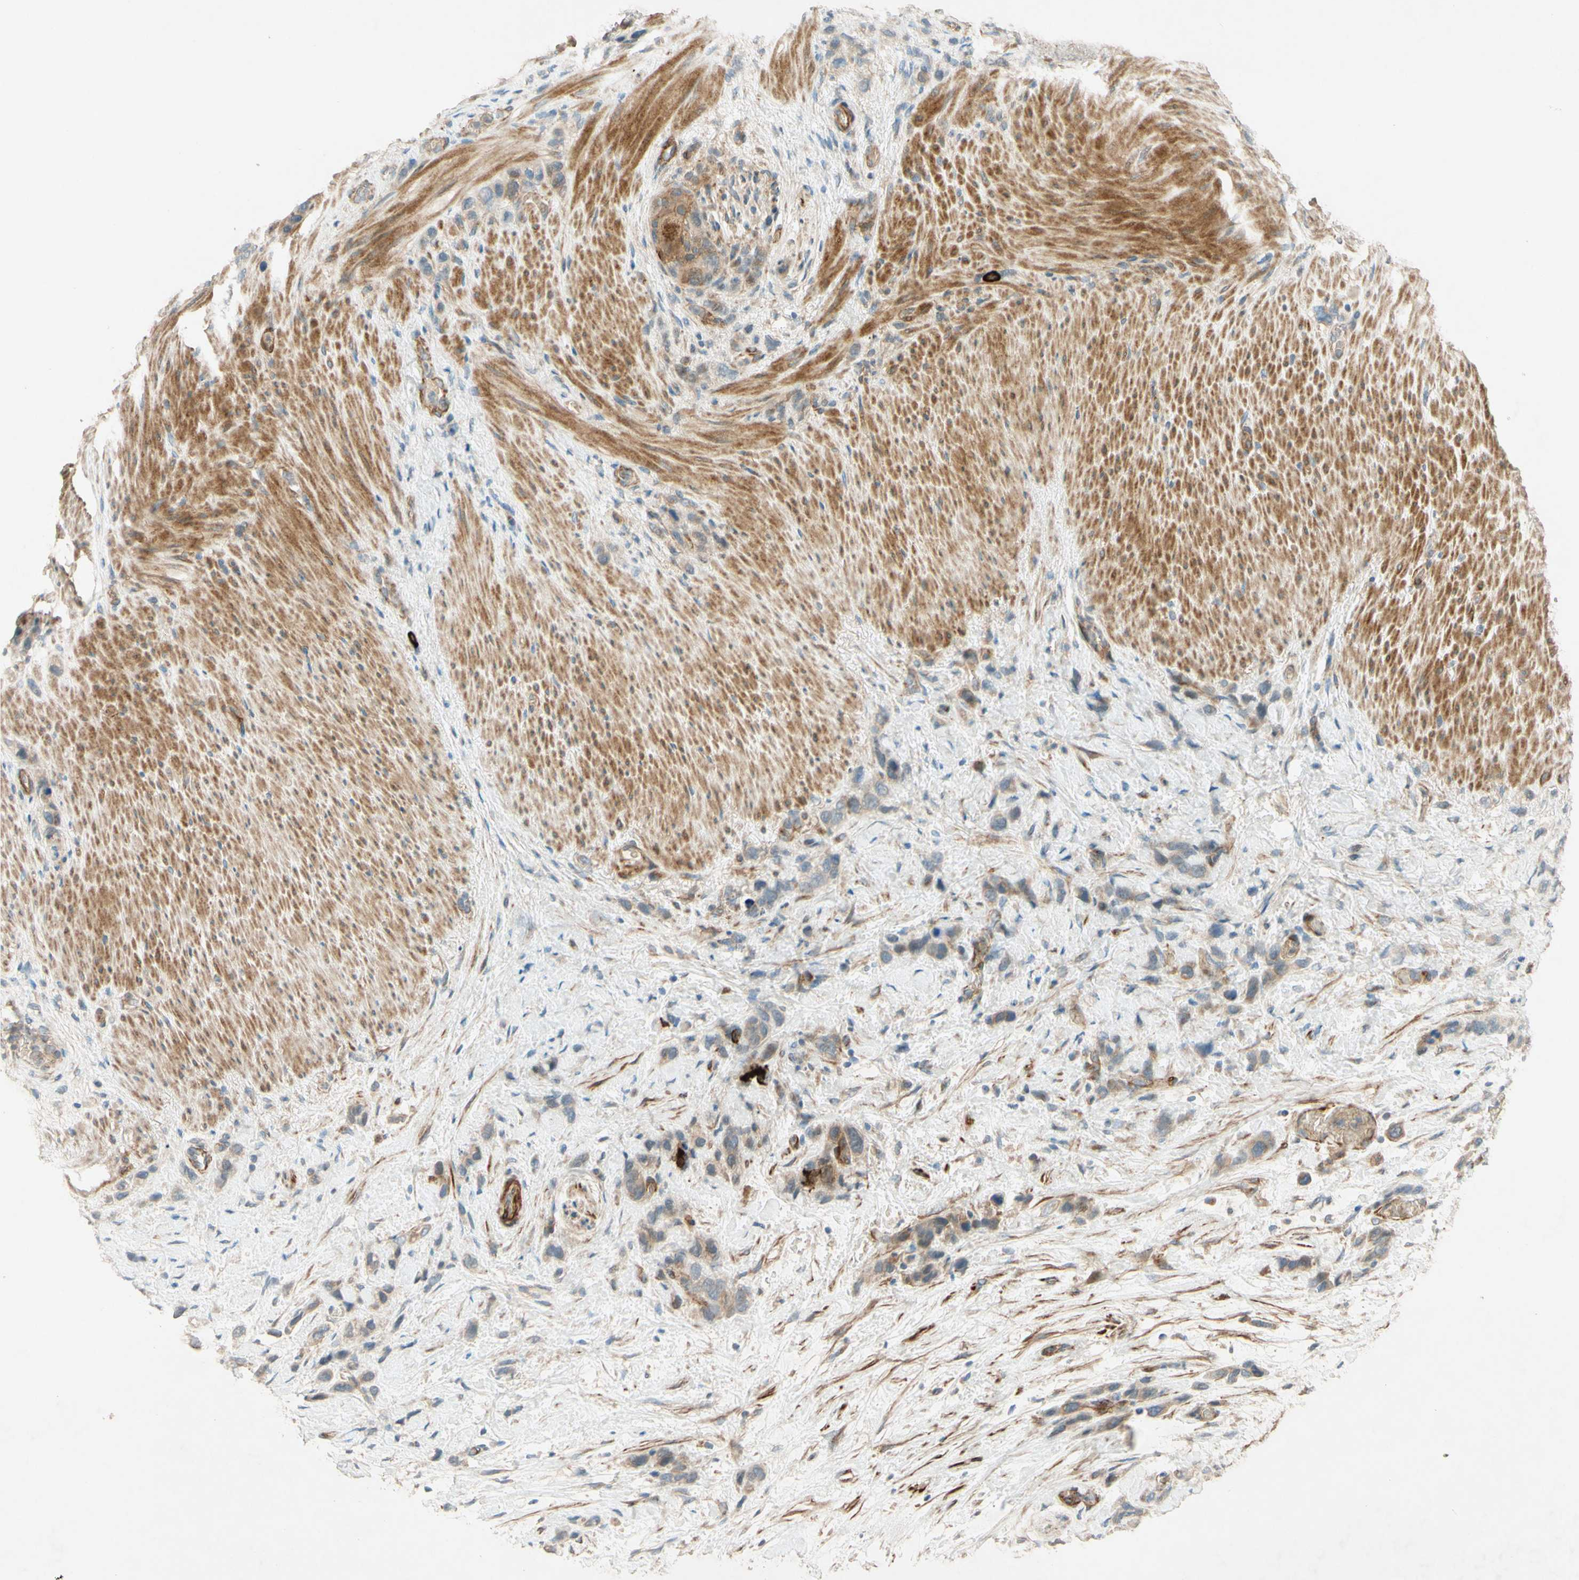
{"staining": {"intensity": "weak", "quantity": ">75%", "location": "cytoplasmic/membranous"}, "tissue": "stomach cancer", "cell_type": "Tumor cells", "image_type": "cancer", "snomed": [{"axis": "morphology", "description": "Adenocarcinoma, NOS"}, {"axis": "morphology", "description": "Adenocarcinoma, High grade"}, {"axis": "topography", "description": "Stomach, upper"}, {"axis": "topography", "description": "Stomach, lower"}], "caption": "Immunohistochemical staining of human high-grade adenocarcinoma (stomach) exhibits low levels of weak cytoplasmic/membranous protein positivity in about >75% of tumor cells. The staining was performed using DAB (3,3'-diaminobenzidine), with brown indicating positive protein expression. Nuclei are stained blue with hematoxylin.", "gene": "ADAM17", "patient": {"sex": "female", "age": 65}}